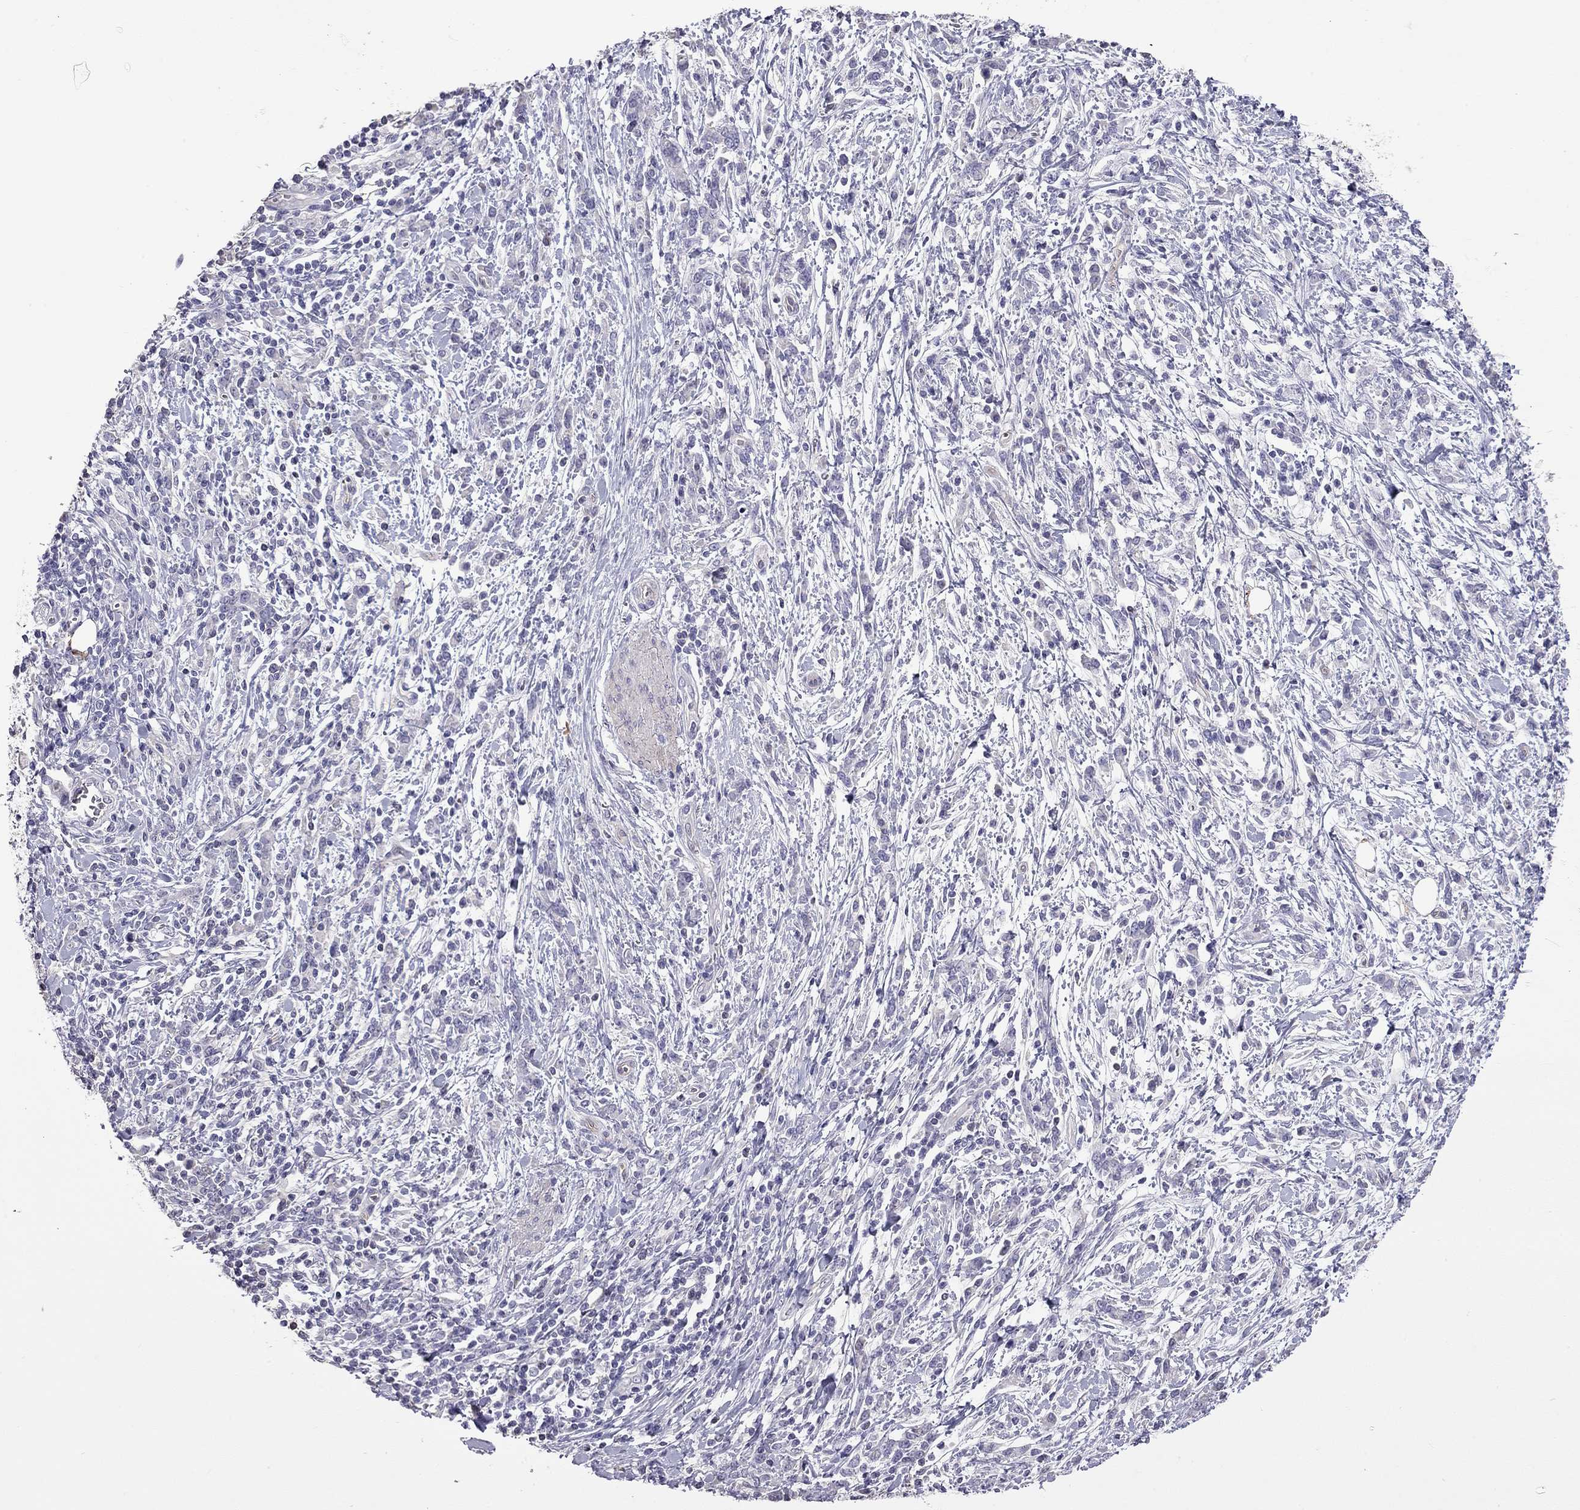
{"staining": {"intensity": "negative", "quantity": "none", "location": "none"}, "tissue": "stomach cancer", "cell_type": "Tumor cells", "image_type": "cancer", "snomed": [{"axis": "morphology", "description": "Adenocarcinoma, NOS"}, {"axis": "topography", "description": "Stomach"}], "caption": "IHC photomicrograph of neoplastic tissue: stomach adenocarcinoma stained with DAB demonstrates no significant protein staining in tumor cells. (Brightfield microscopy of DAB (3,3'-diaminobenzidine) immunohistochemistry (IHC) at high magnification).", "gene": "FEZ1", "patient": {"sex": "female", "age": 57}}